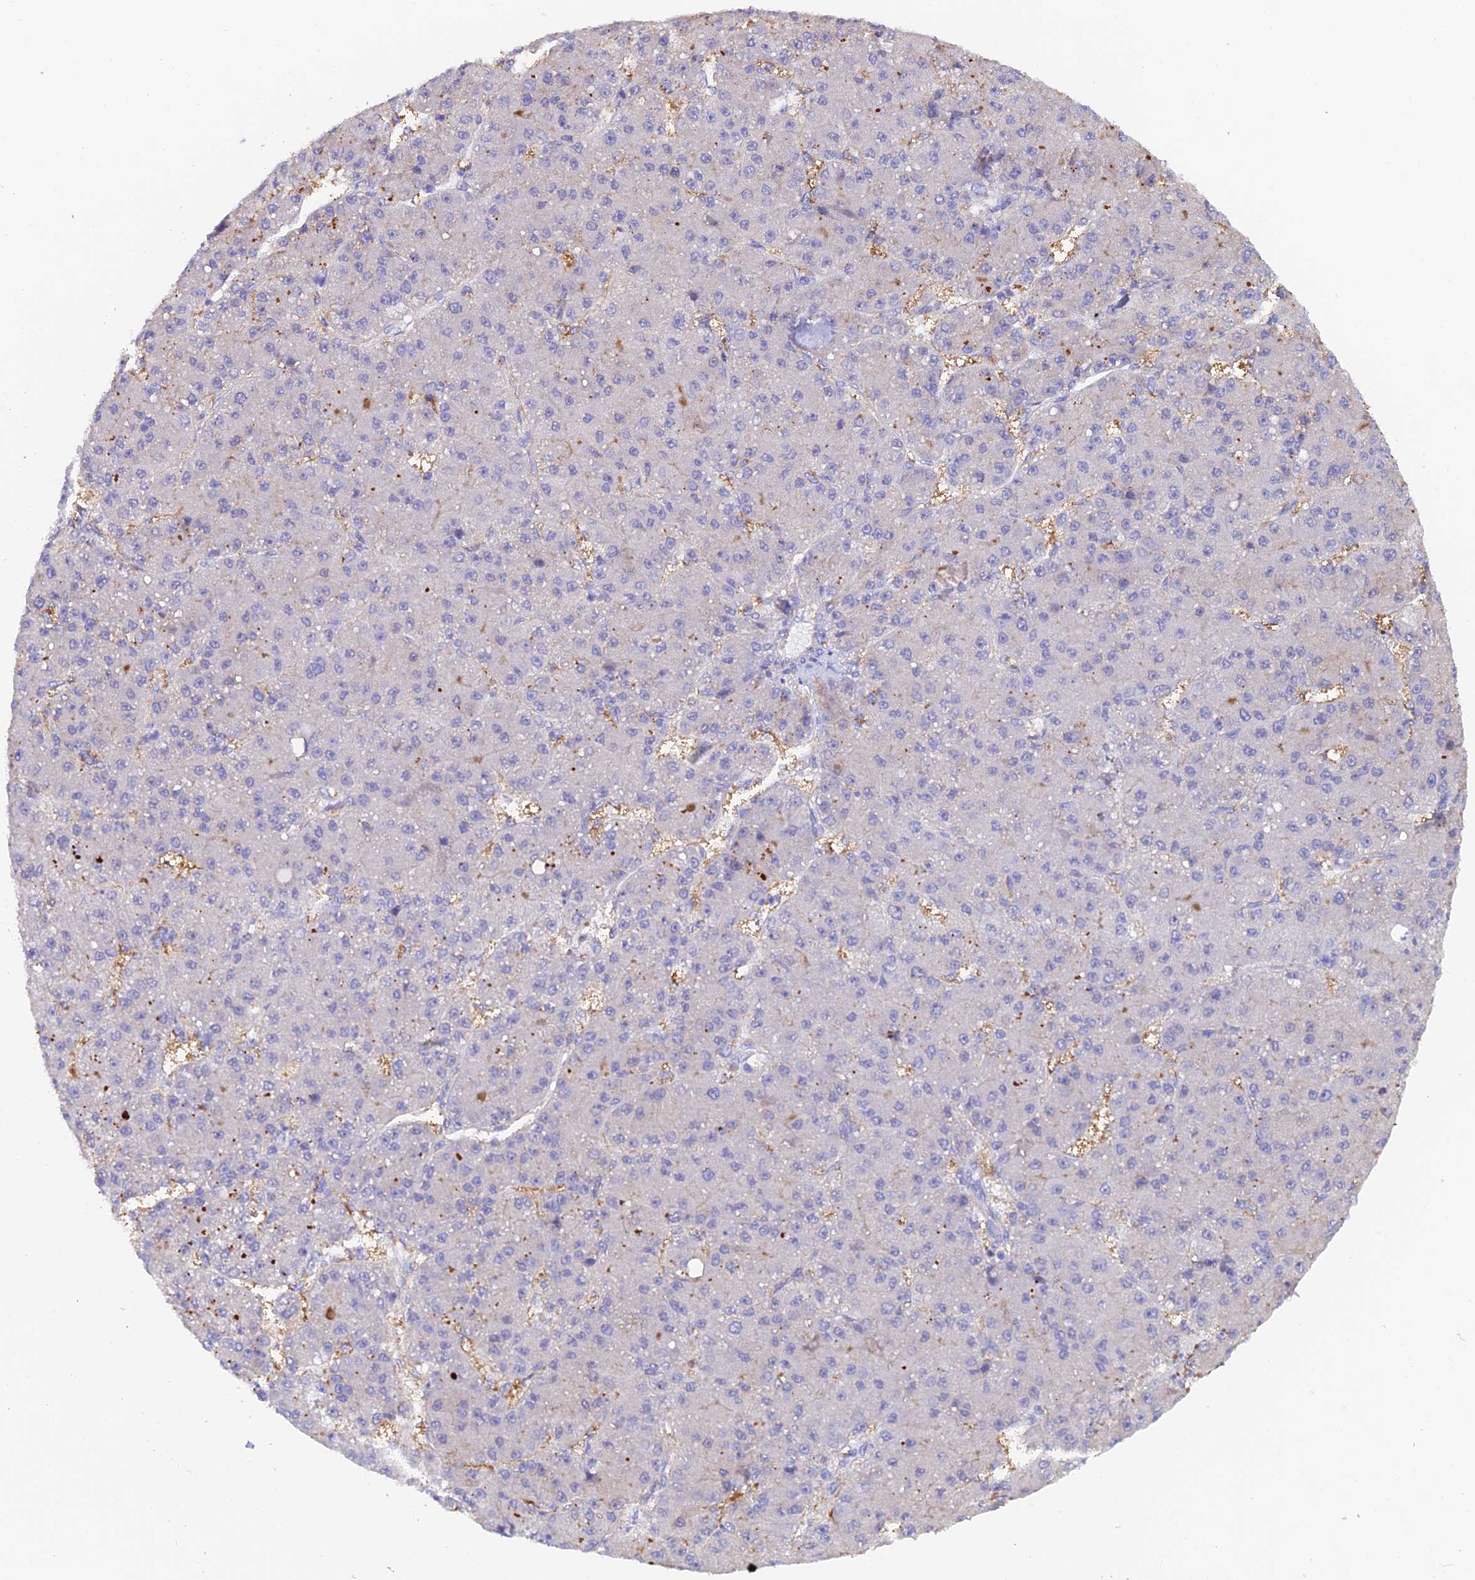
{"staining": {"intensity": "negative", "quantity": "none", "location": "none"}, "tissue": "liver cancer", "cell_type": "Tumor cells", "image_type": "cancer", "snomed": [{"axis": "morphology", "description": "Carcinoma, Hepatocellular, NOS"}, {"axis": "topography", "description": "Liver"}], "caption": "Micrograph shows no protein staining in tumor cells of liver hepatocellular carcinoma tissue.", "gene": "FZR1", "patient": {"sex": "male", "age": 67}}